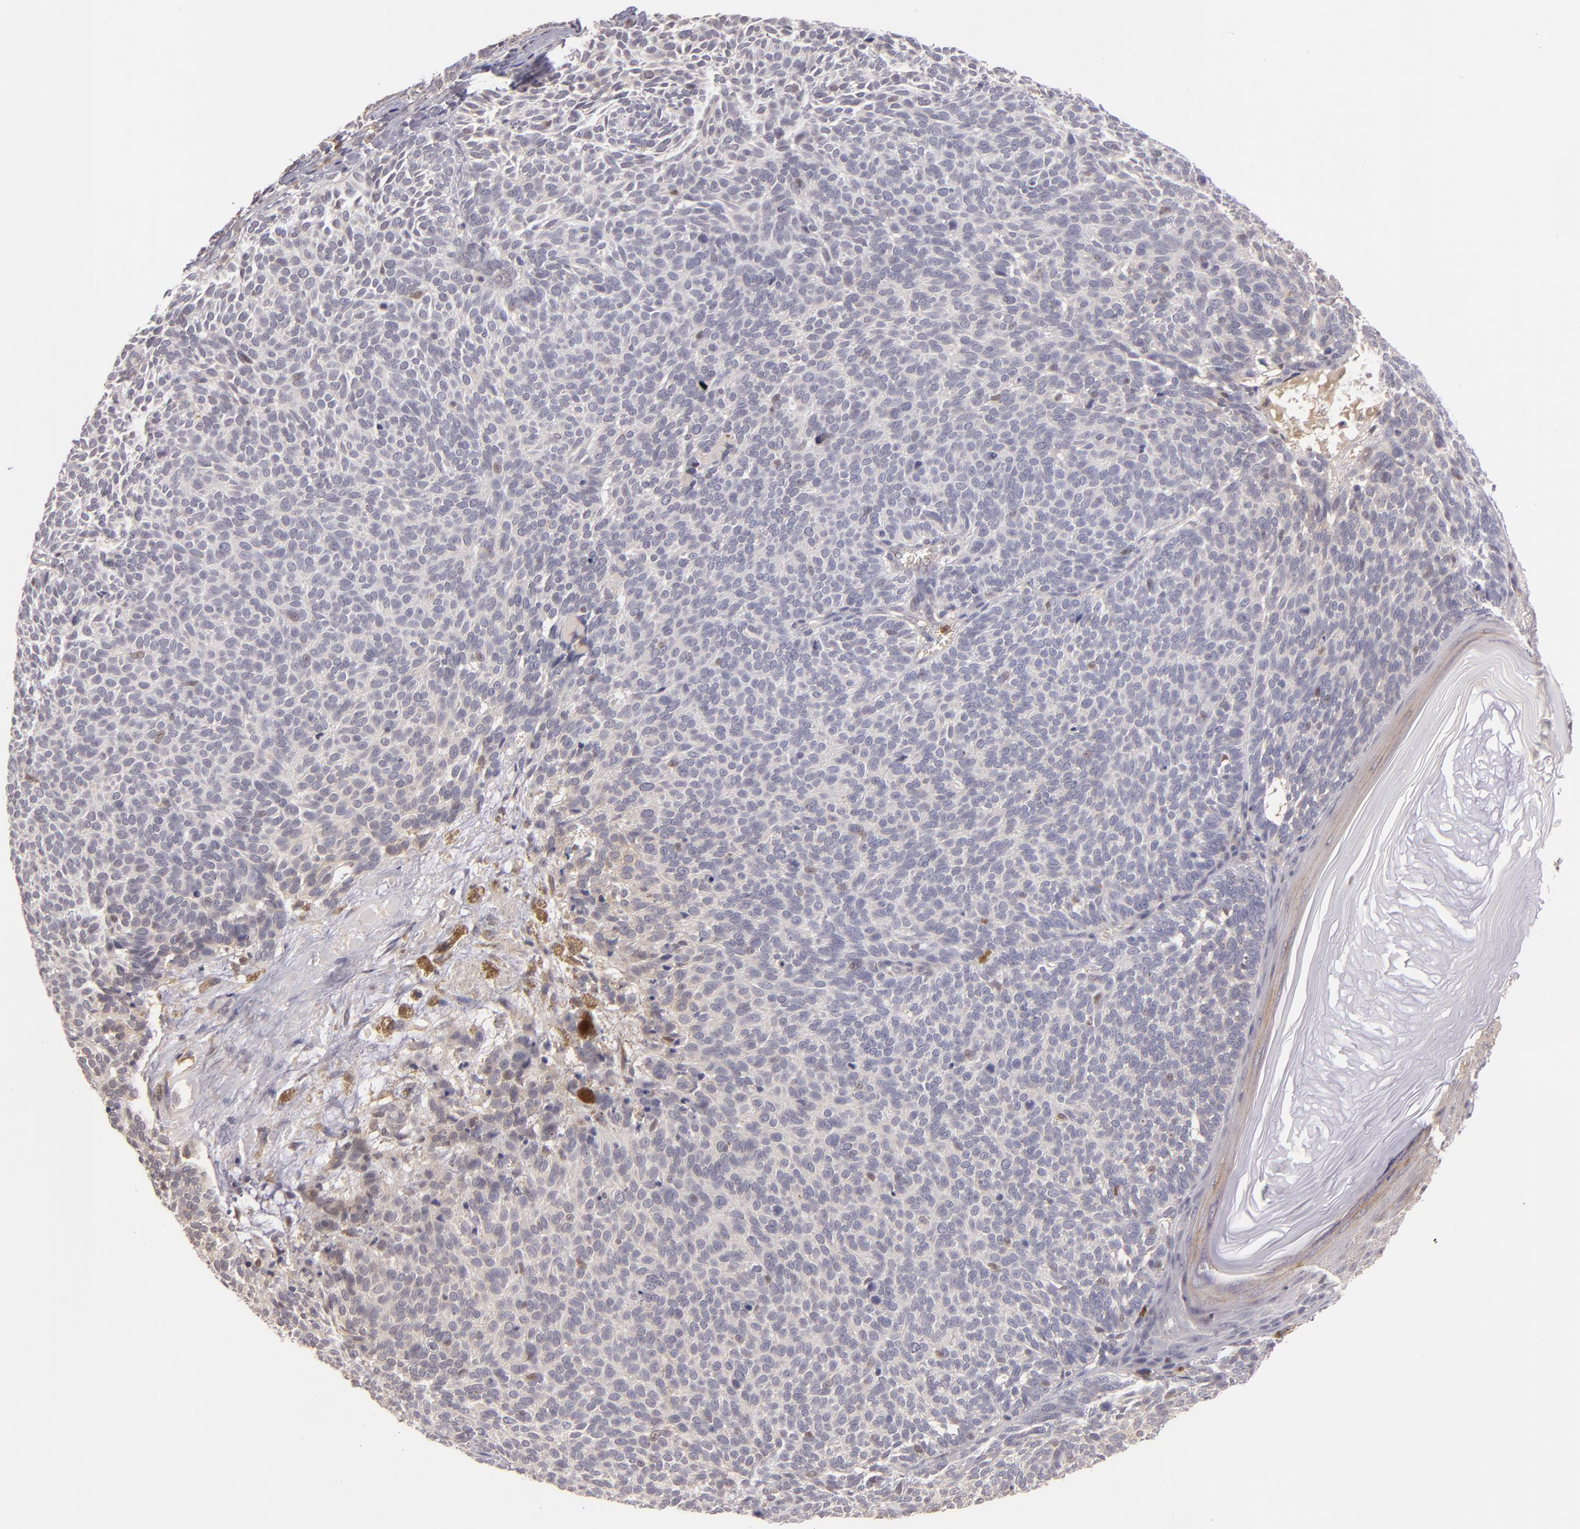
{"staining": {"intensity": "moderate", "quantity": "25%-75%", "location": "cytoplasmic/membranous"}, "tissue": "skin cancer", "cell_type": "Tumor cells", "image_type": "cancer", "snomed": [{"axis": "morphology", "description": "Basal cell carcinoma"}, {"axis": "topography", "description": "Skin"}], "caption": "Immunohistochemistry (IHC) image of neoplastic tissue: human skin cancer (basal cell carcinoma) stained using immunohistochemistry (IHC) displays medium levels of moderate protein expression localized specifically in the cytoplasmic/membranous of tumor cells, appearing as a cytoplasmic/membranous brown color.", "gene": "LRG1", "patient": {"sex": "male", "age": 63}}